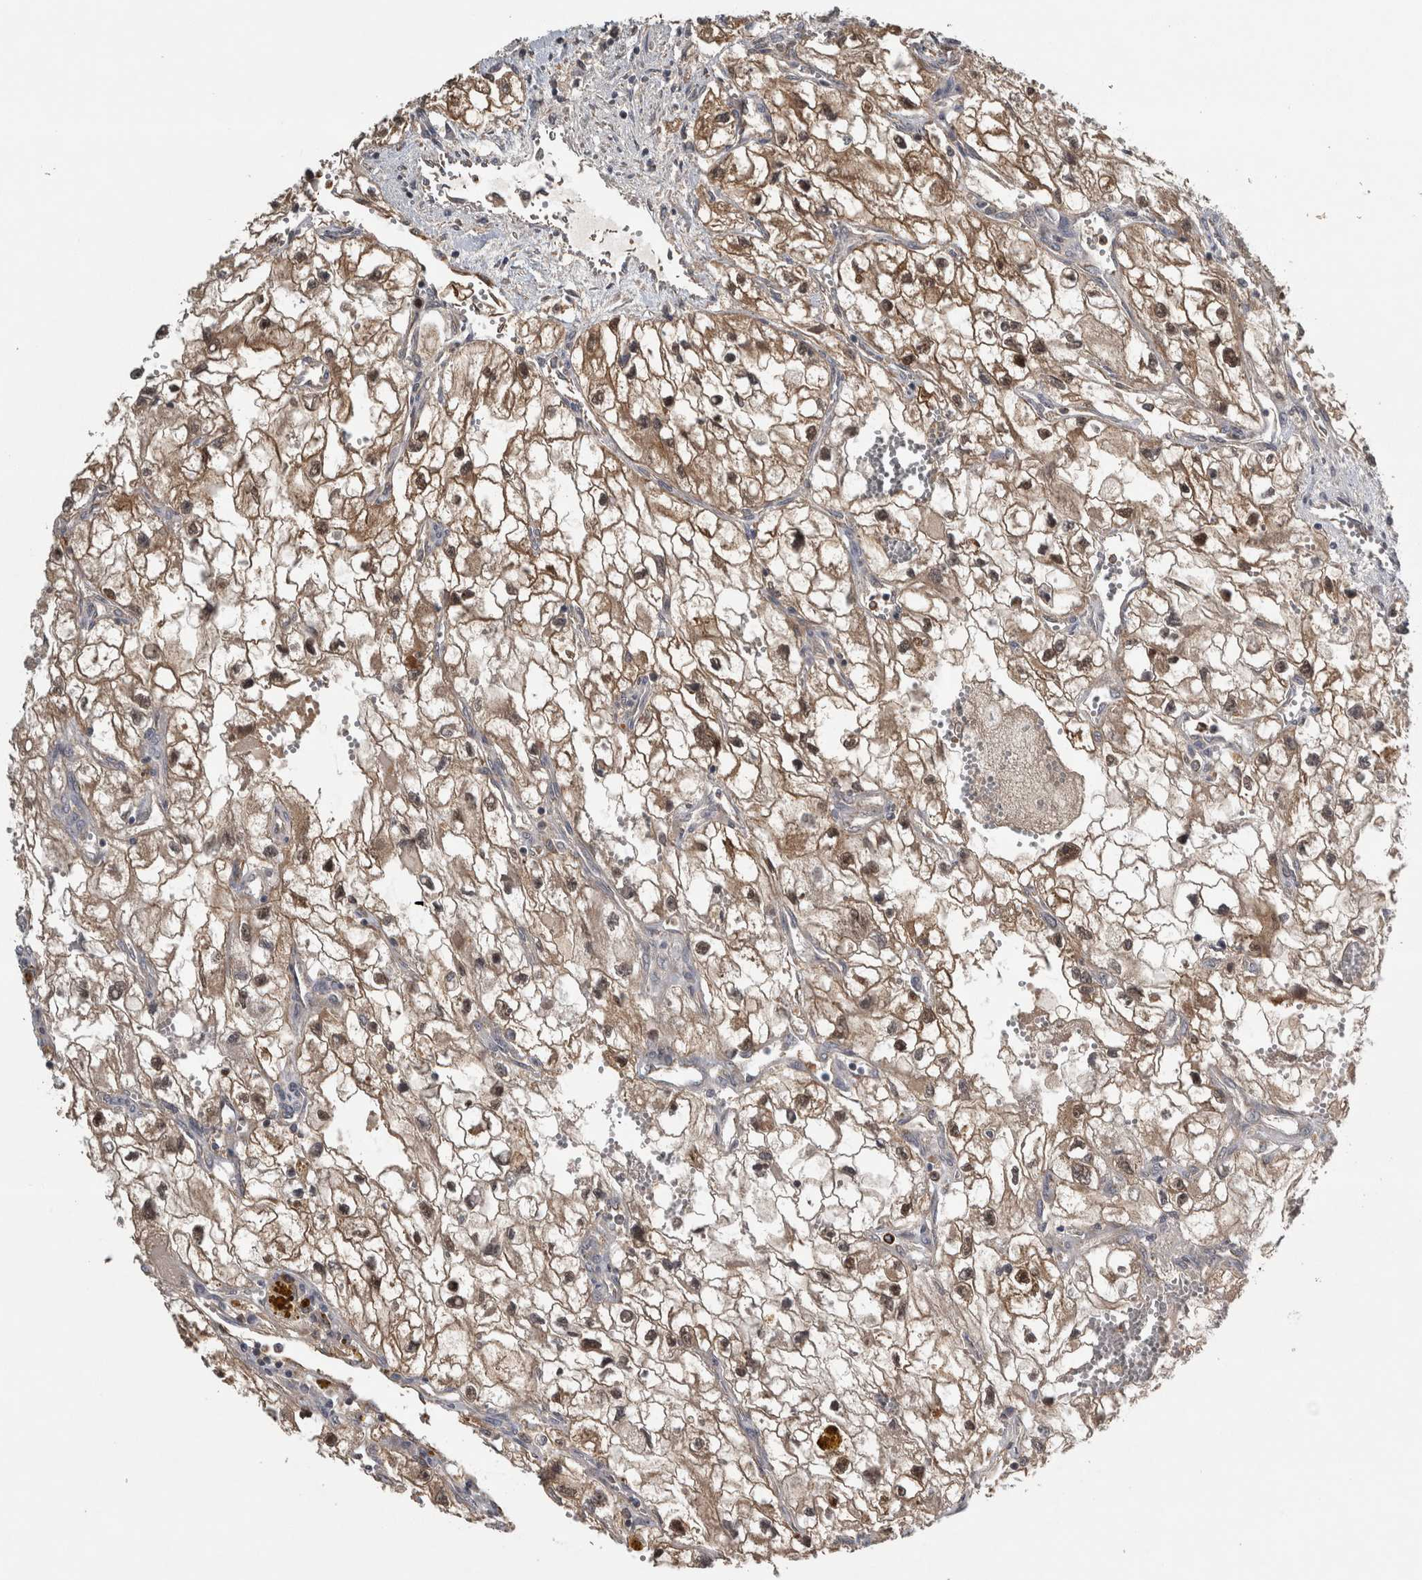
{"staining": {"intensity": "moderate", "quantity": ">75%", "location": "cytoplasmic/membranous,nuclear"}, "tissue": "renal cancer", "cell_type": "Tumor cells", "image_type": "cancer", "snomed": [{"axis": "morphology", "description": "Adenocarcinoma, NOS"}, {"axis": "topography", "description": "Kidney"}], "caption": "Immunohistochemical staining of human adenocarcinoma (renal) shows medium levels of moderate cytoplasmic/membranous and nuclear staining in about >75% of tumor cells. (IHC, brightfield microscopy, high magnification).", "gene": "TRMT61B", "patient": {"sex": "female", "age": 70}}